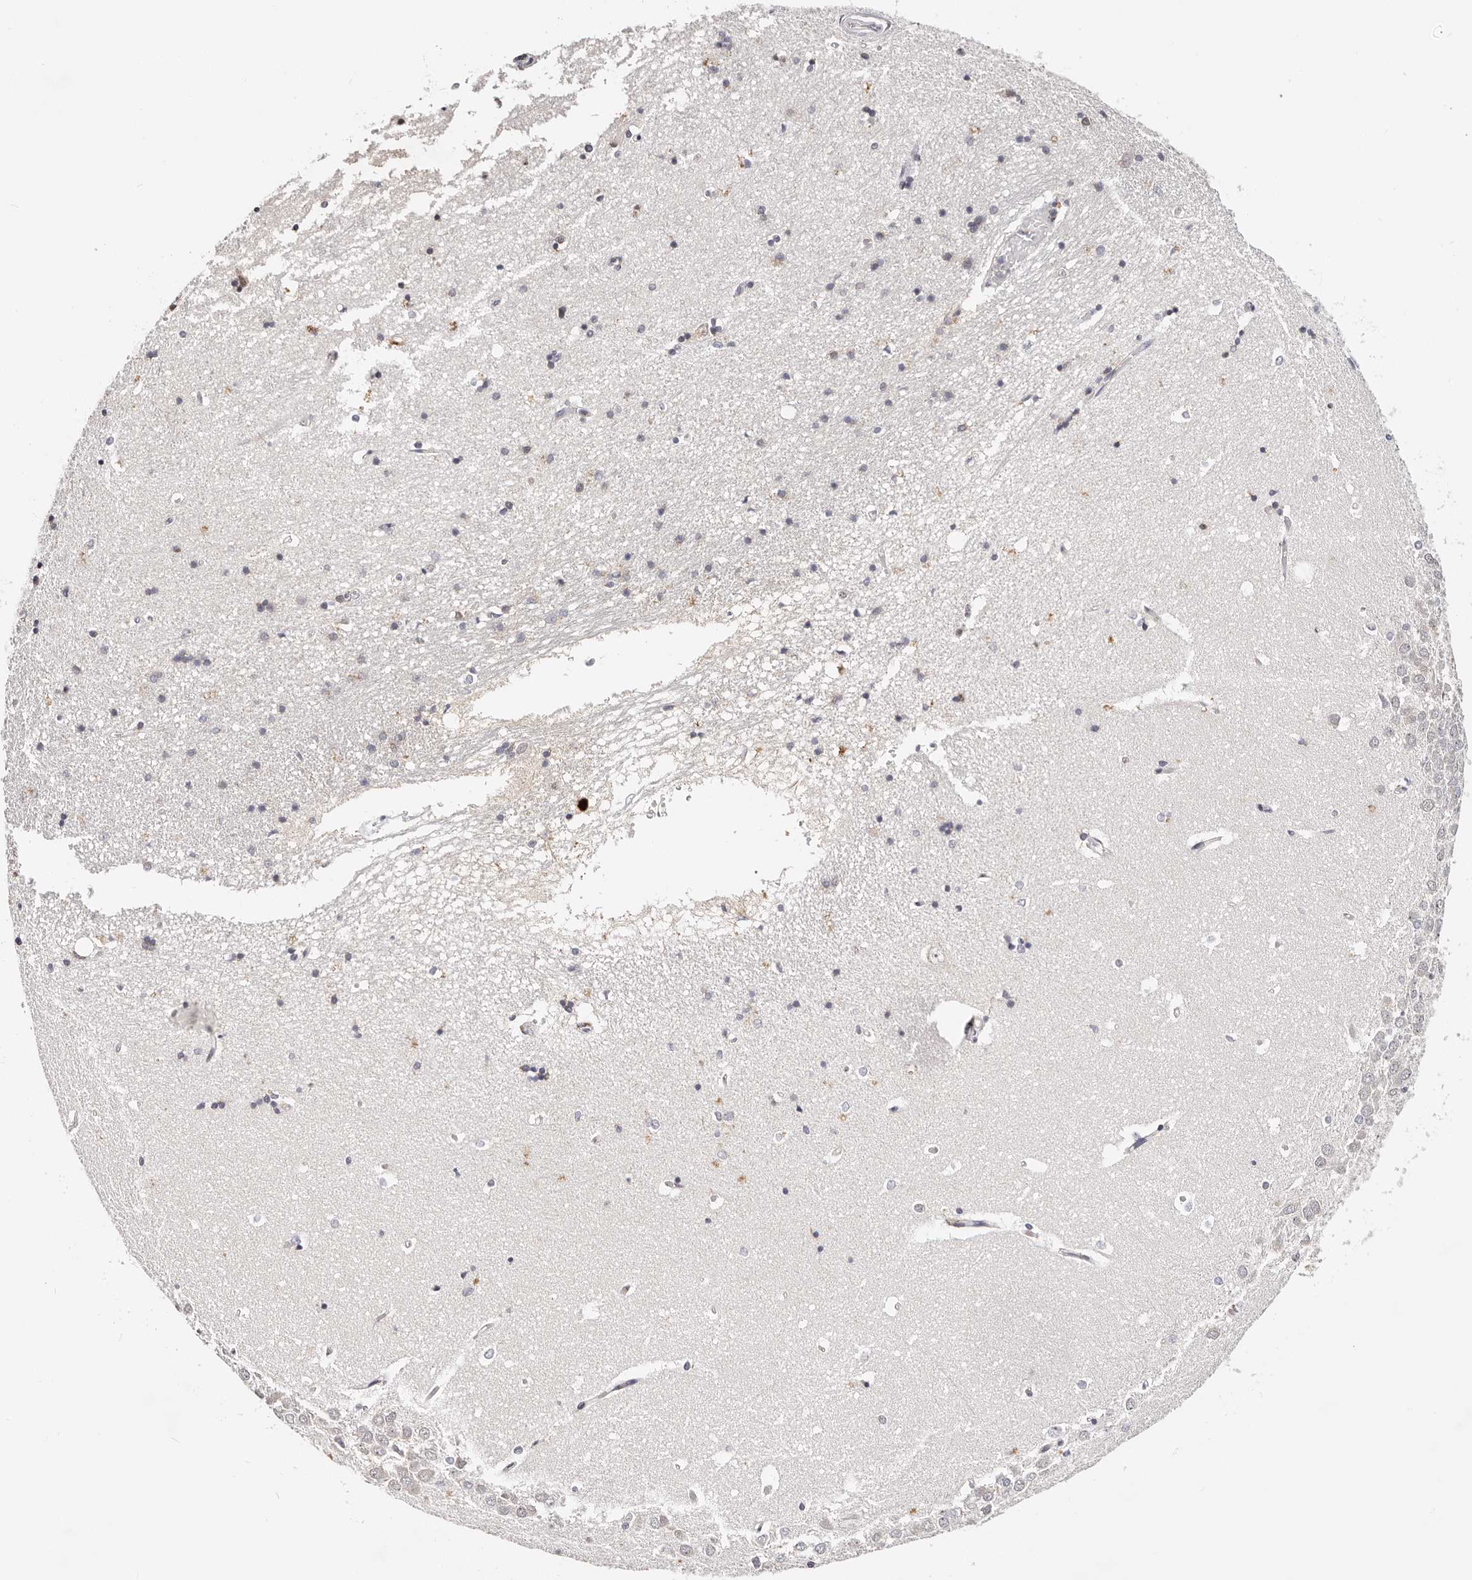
{"staining": {"intensity": "negative", "quantity": "none", "location": "none"}, "tissue": "hippocampus", "cell_type": "Glial cells", "image_type": "normal", "snomed": [{"axis": "morphology", "description": "Normal tissue, NOS"}, {"axis": "topography", "description": "Hippocampus"}], "caption": "High power microscopy photomicrograph of an immunohistochemistry (IHC) image of unremarkable hippocampus, revealing no significant expression in glial cells. (DAB immunohistochemistry with hematoxylin counter stain).", "gene": "VIPAS39", "patient": {"sex": "male", "age": 45}}